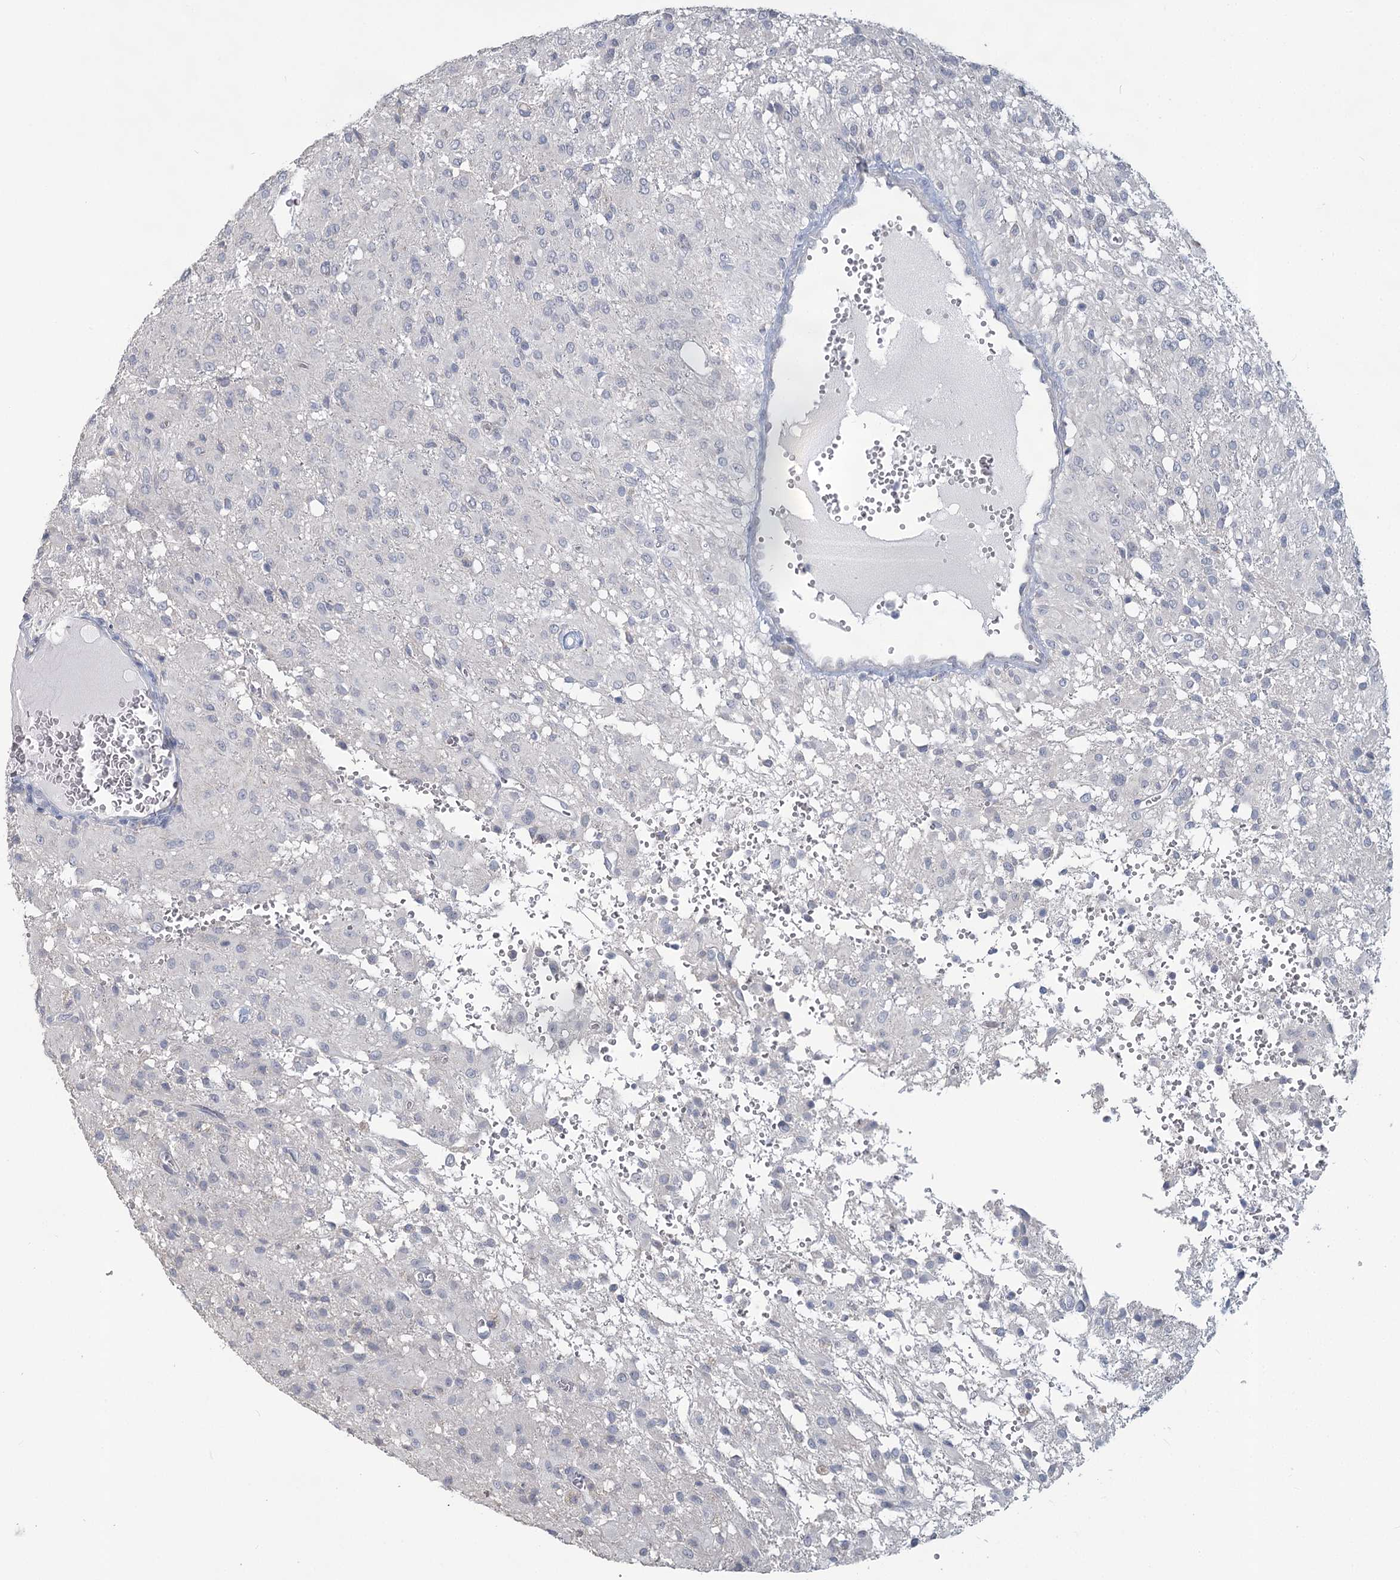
{"staining": {"intensity": "negative", "quantity": "none", "location": "none"}, "tissue": "glioma", "cell_type": "Tumor cells", "image_type": "cancer", "snomed": [{"axis": "morphology", "description": "Glioma, malignant, High grade"}, {"axis": "topography", "description": "Brain"}], "caption": "Tumor cells show no significant protein positivity in glioma. (DAB immunohistochemistry (IHC) with hematoxylin counter stain).", "gene": "SLC9A3", "patient": {"sex": "female", "age": 59}}